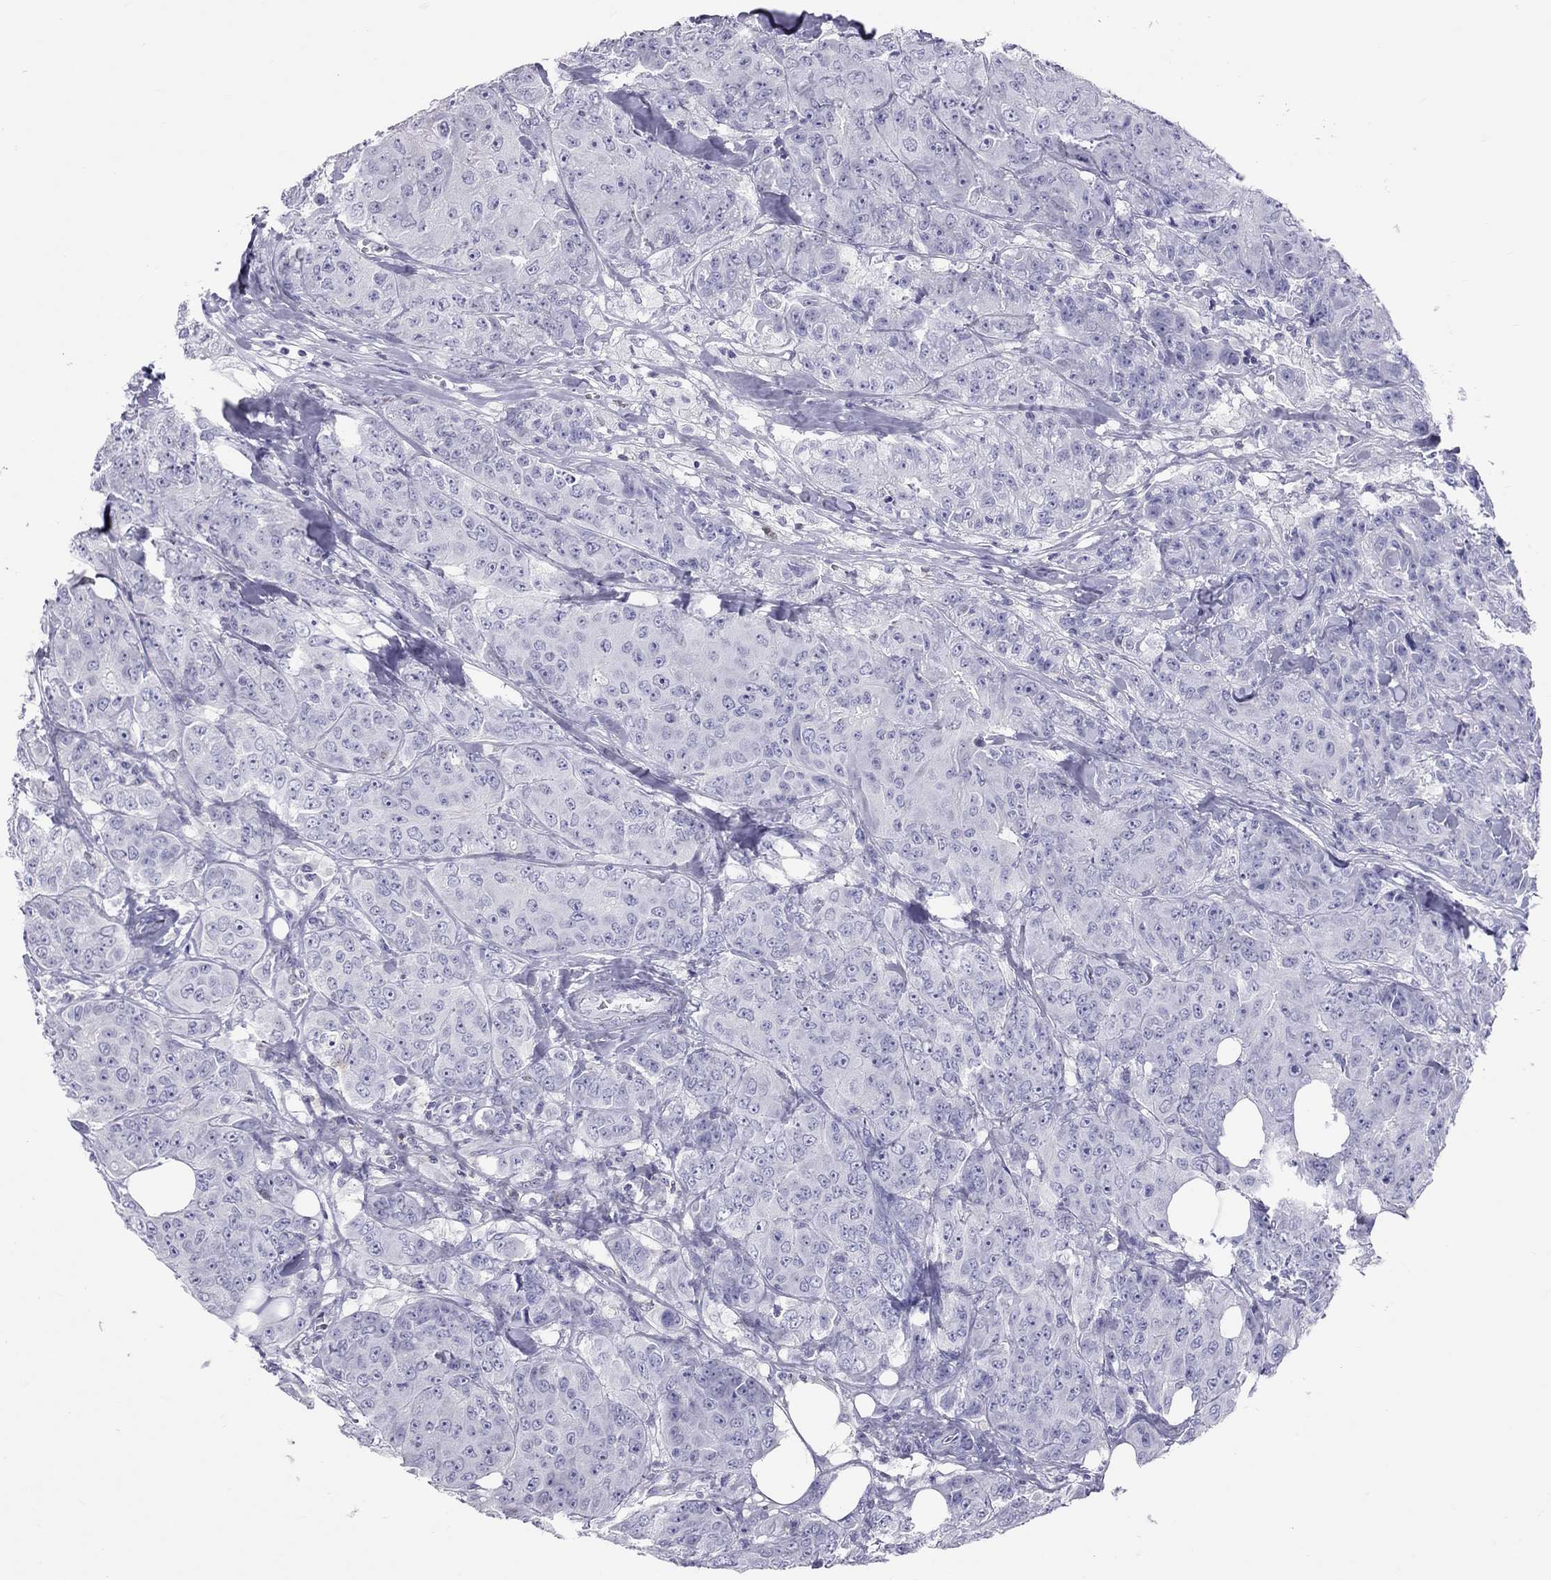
{"staining": {"intensity": "negative", "quantity": "none", "location": "none"}, "tissue": "breast cancer", "cell_type": "Tumor cells", "image_type": "cancer", "snomed": [{"axis": "morphology", "description": "Duct carcinoma"}, {"axis": "topography", "description": "Breast"}], "caption": "Tumor cells are negative for protein expression in human breast cancer.", "gene": "STAG3", "patient": {"sex": "female", "age": 43}}